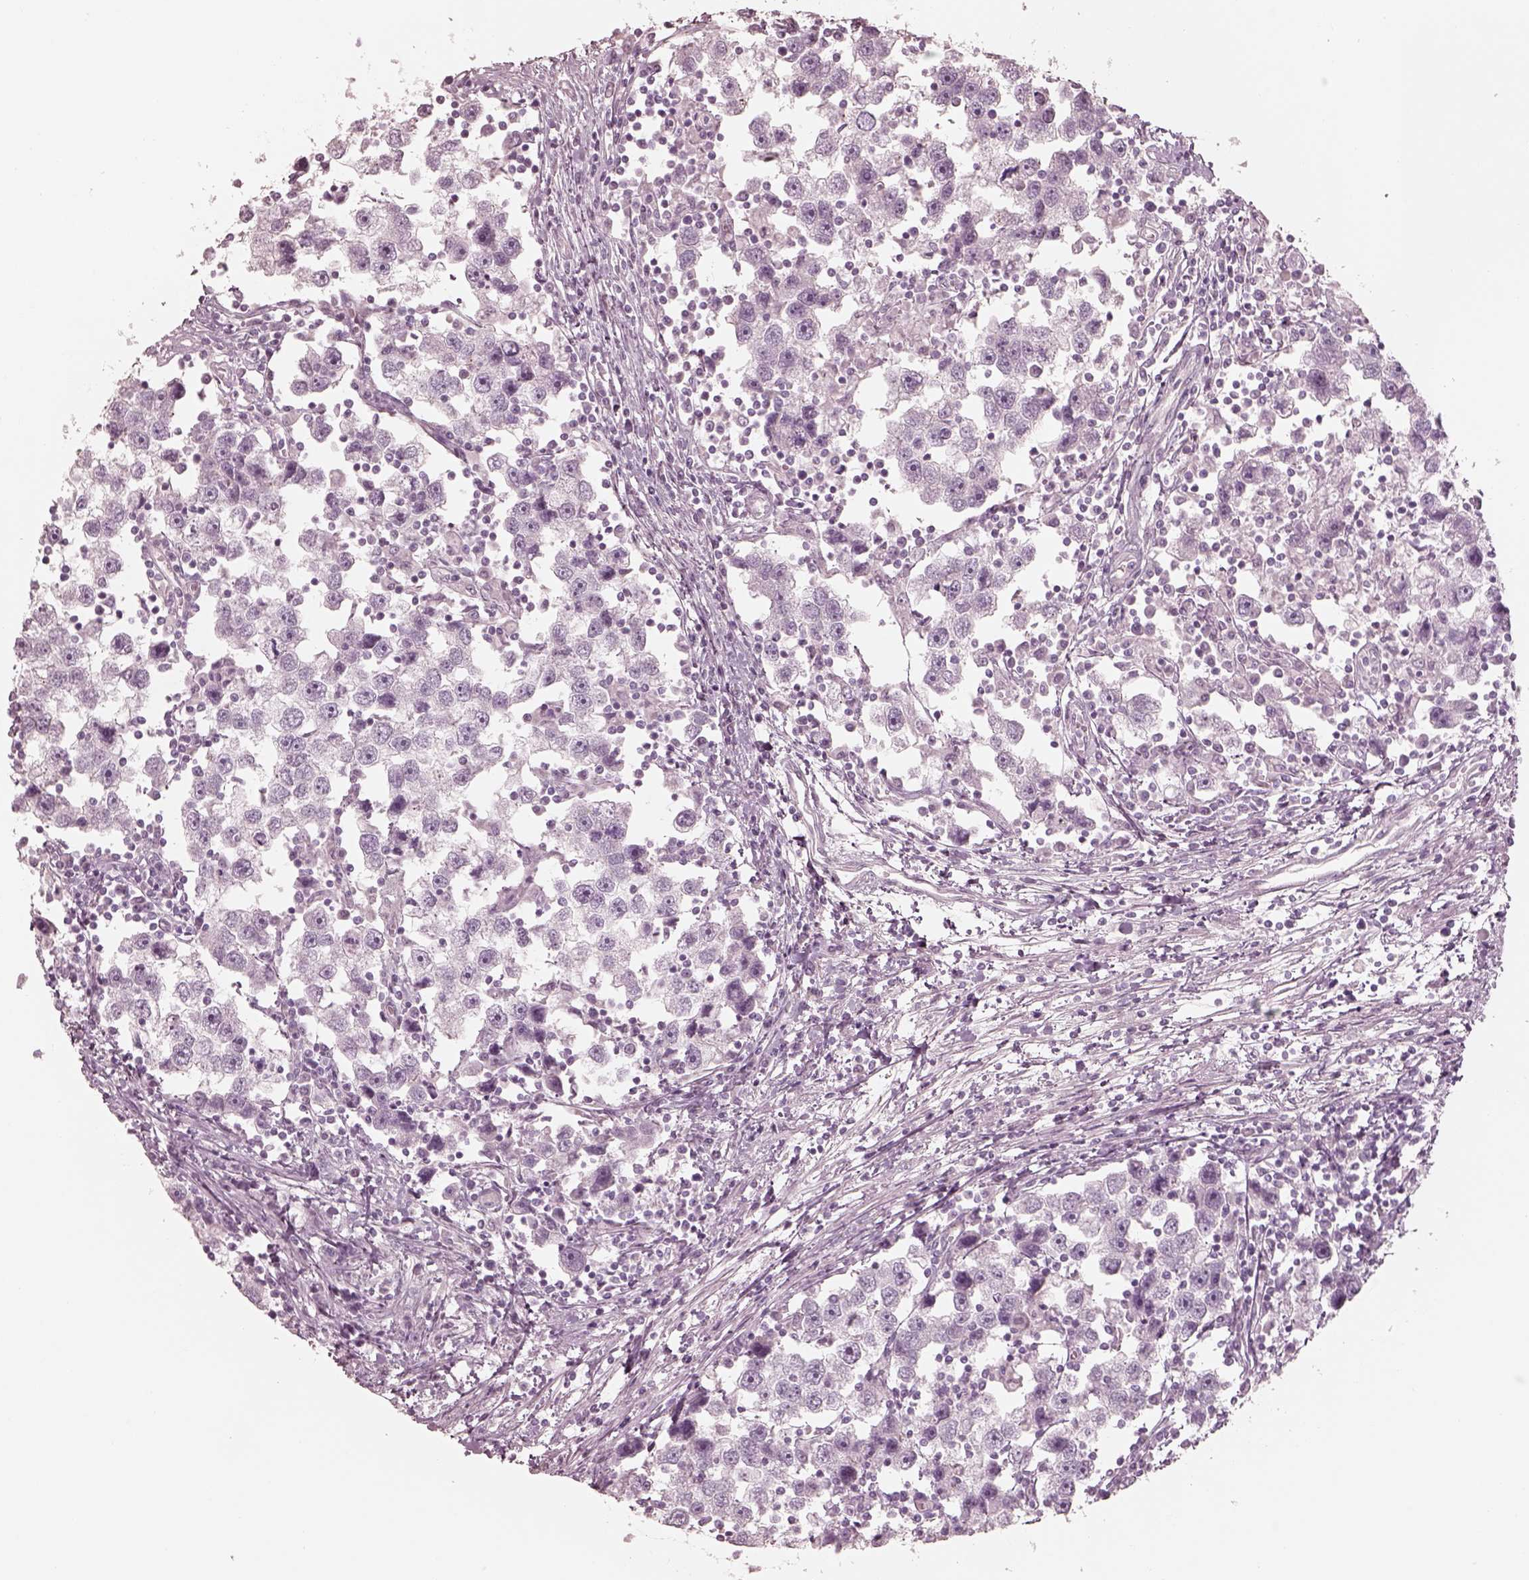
{"staining": {"intensity": "negative", "quantity": "none", "location": "none"}, "tissue": "testis cancer", "cell_type": "Tumor cells", "image_type": "cancer", "snomed": [{"axis": "morphology", "description": "Seminoma, NOS"}, {"axis": "topography", "description": "Testis"}], "caption": "Seminoma (testis) was stained to show a protein in brown. There is no significant staining in tumor cells.", "gene": "ZP4", "patient": {"sex": "male", "age": 30}}